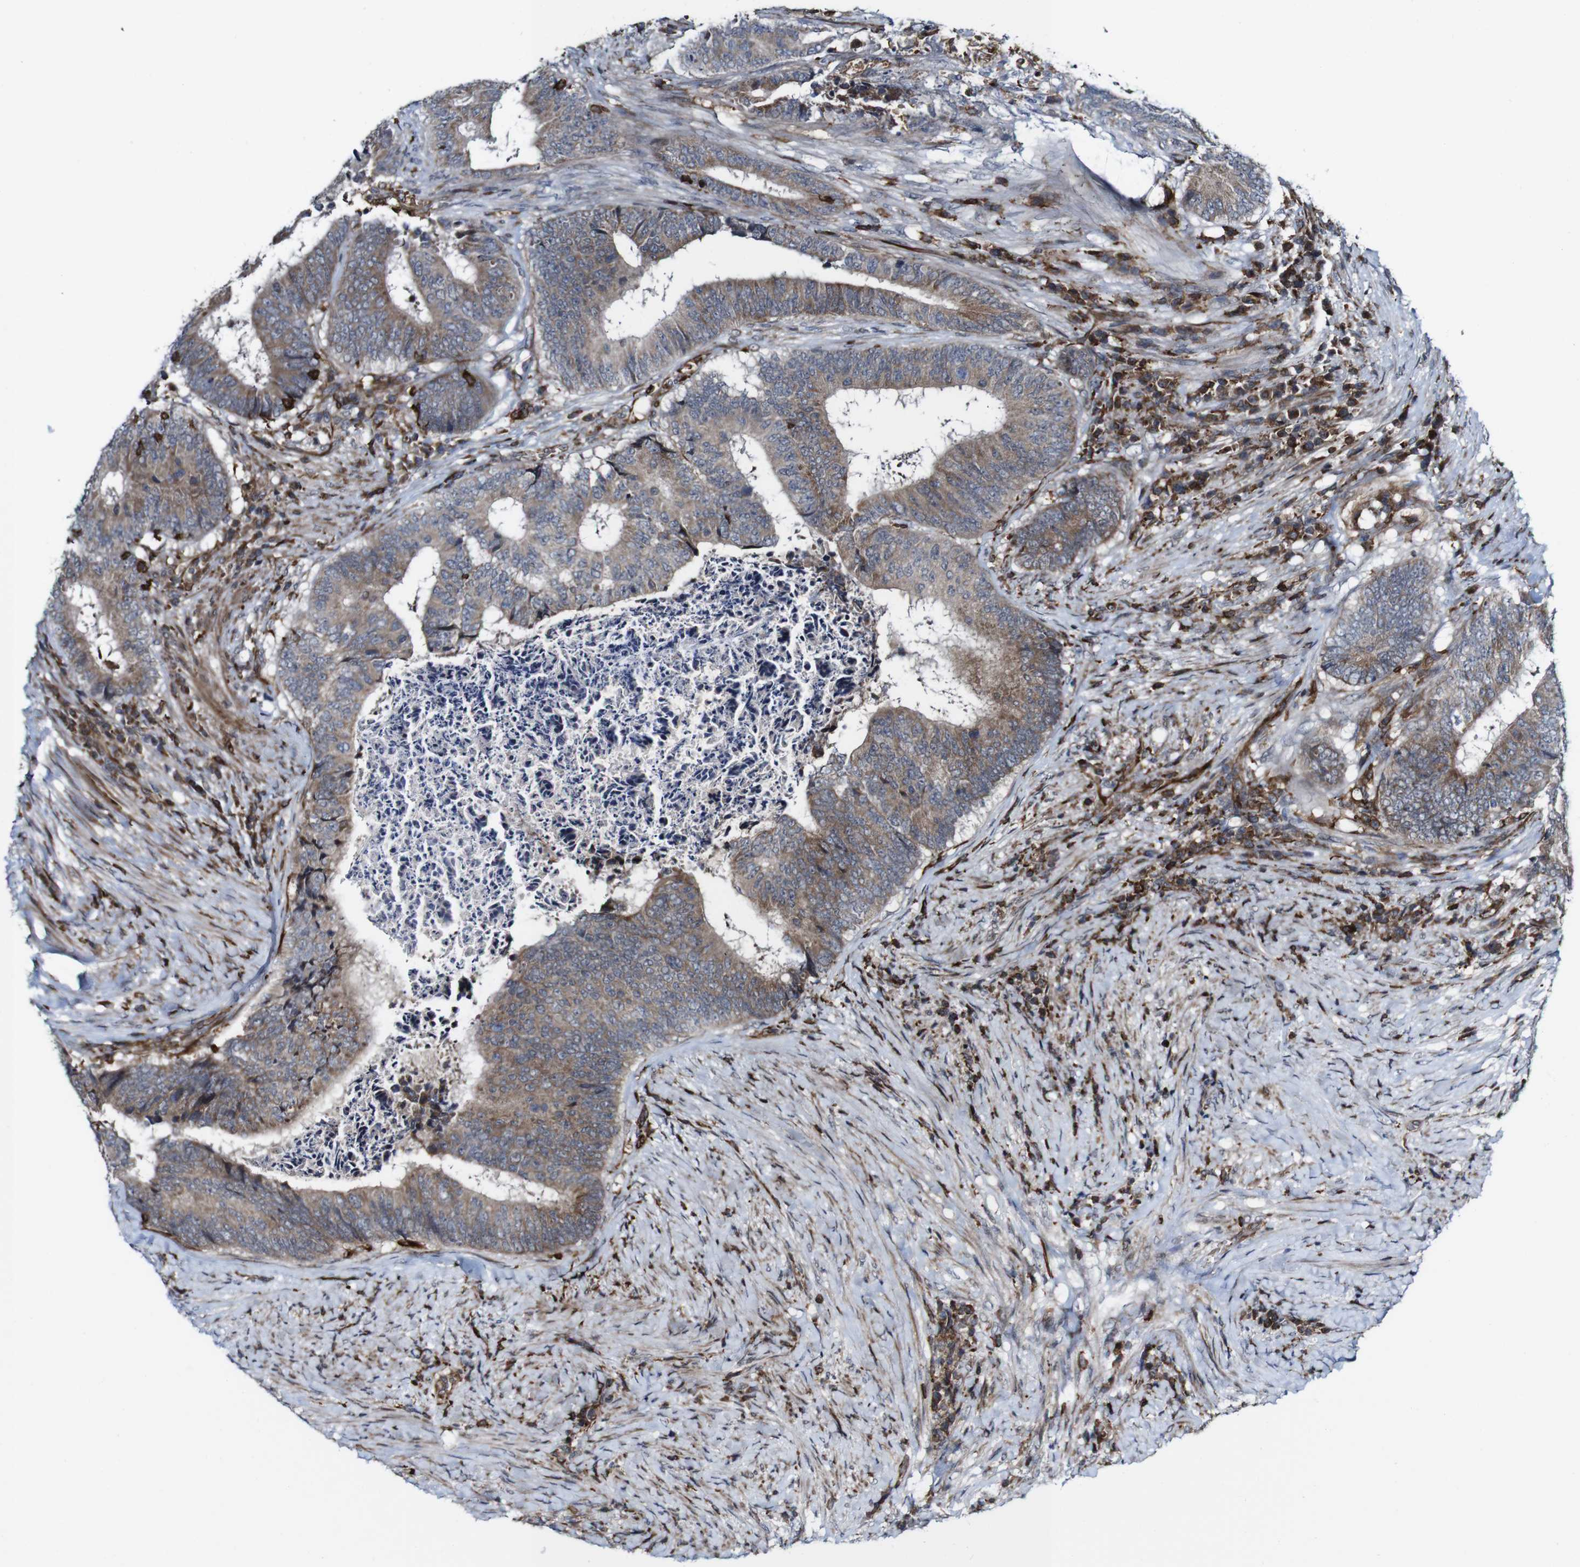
{"staining": {"intensity": "weak", "quantity": ">75%", "location": "cytoplasmic/membranous"}, "tissue": "colorectal cancer", "cell_type": "Tumor cells", "image_type": "cancer", "snomed": [{"axis": "morphology", "description": "Adenocarcinoma, NOS"}, {"axis": "topography", "description": "Rectum"}], "caption": "IHC (DAB (3,3'-diaminobenzidine)) staining of human colorectal cancer exhibits weak cytoplasmic/membranous protein positivity in approximately >75% of tumor cells. (DAB IHC with brightfield microscopy, high magnification).", "gene": "JAK2", "patient": {"sex": "male", "age": 72}}